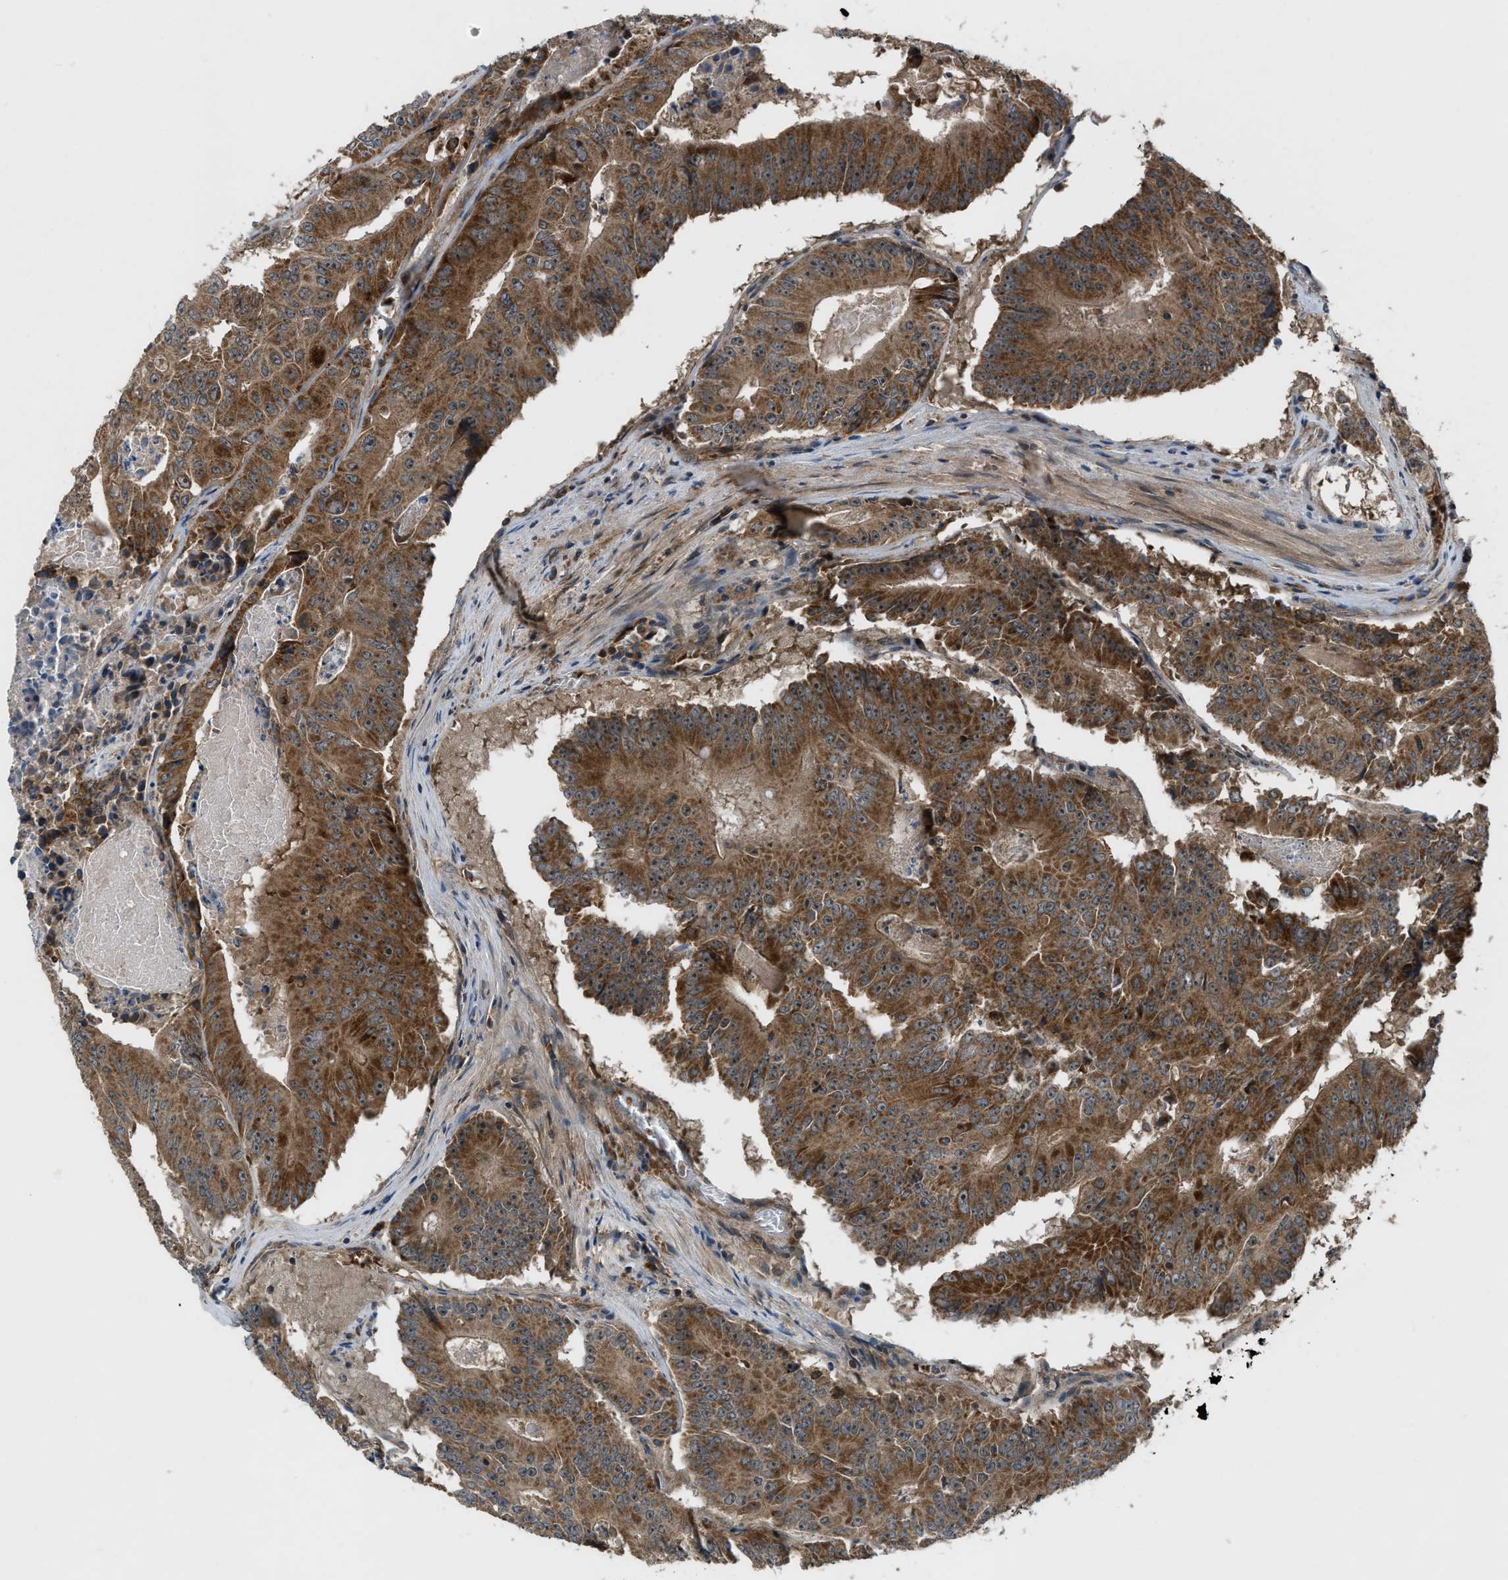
{"staining": {"intensity": "strong", "quantity": ">75%", "location": "cytoplasmic/membranous"}, "tissue": "colorectal cancer", "cell_type": "Tumor cells", "image_type": "cancer", "snomed": [{"axis": "morphology", "description": "Adenocarcinoma, NOS"}, {"axis": "topography", "description": "Colon"}], "caption": "Colorectal cancer stained for a protein (brown) shows strong cytoplasmic/membranous positive staining in about >75% of tumor cells.", "gene": "ZNF71", "patient": {"sex": "male", "age": 87}}